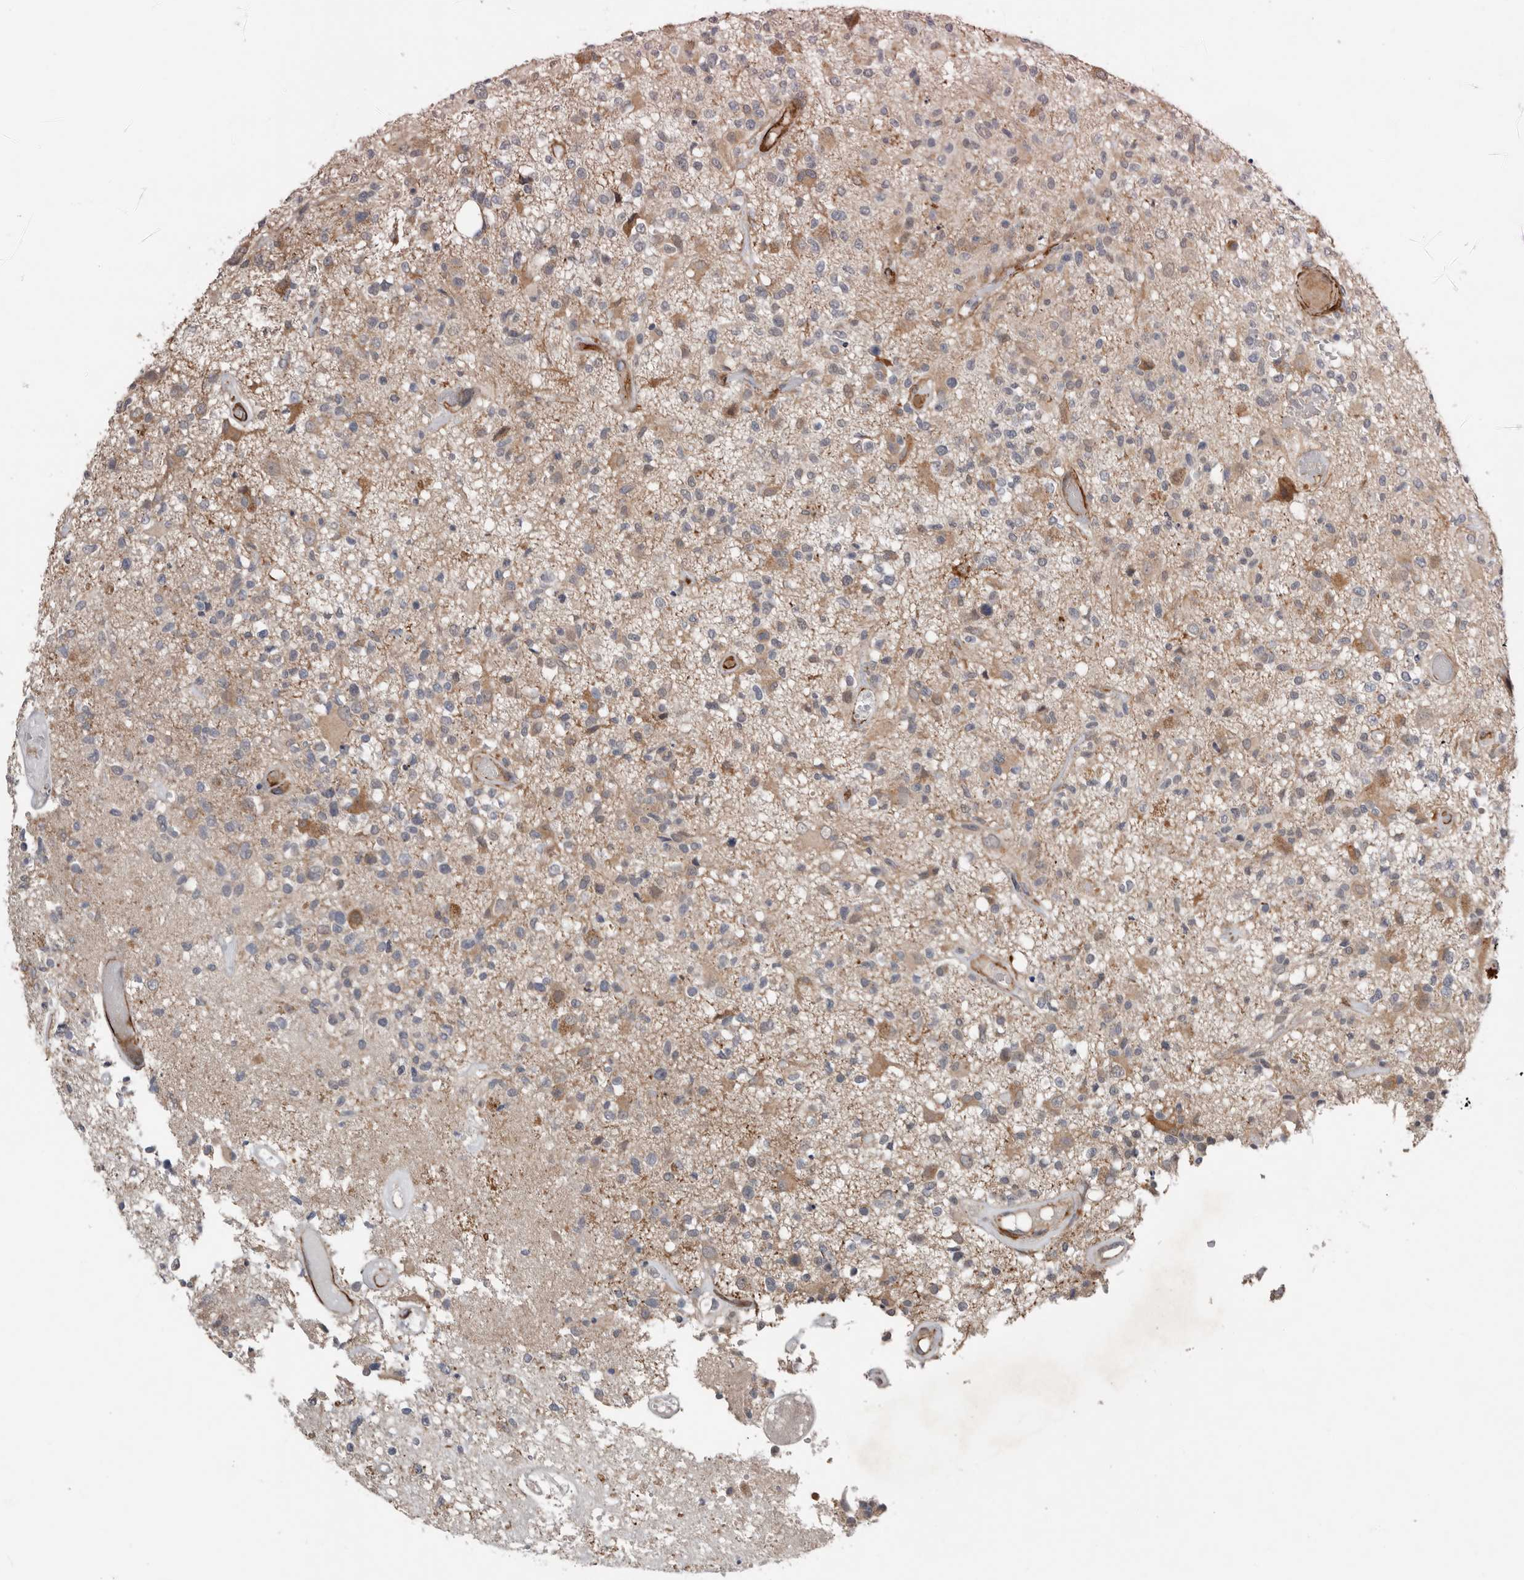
{"staining": {"intensity": "weak", "quantity": "<25%", "location": "cytoplasmic/membranous"}, "tissue": "glioma", "cell_type": "Tumor cells", "image_type": "cancer", "snomed": [{"axis": "morphology", "description": "Glioma, malignant, High grade"}, {"axis": "morphology", "description": "Glioblastoma, NOS"}, {"axis": "topography", "description": "Brain"}], "caption": "Human glioma stained for a protein using immunohistochemistry displays no expression in tumor cells.", "gene": "RANBP17", "patient": {"sex": "male", "age": 60}}